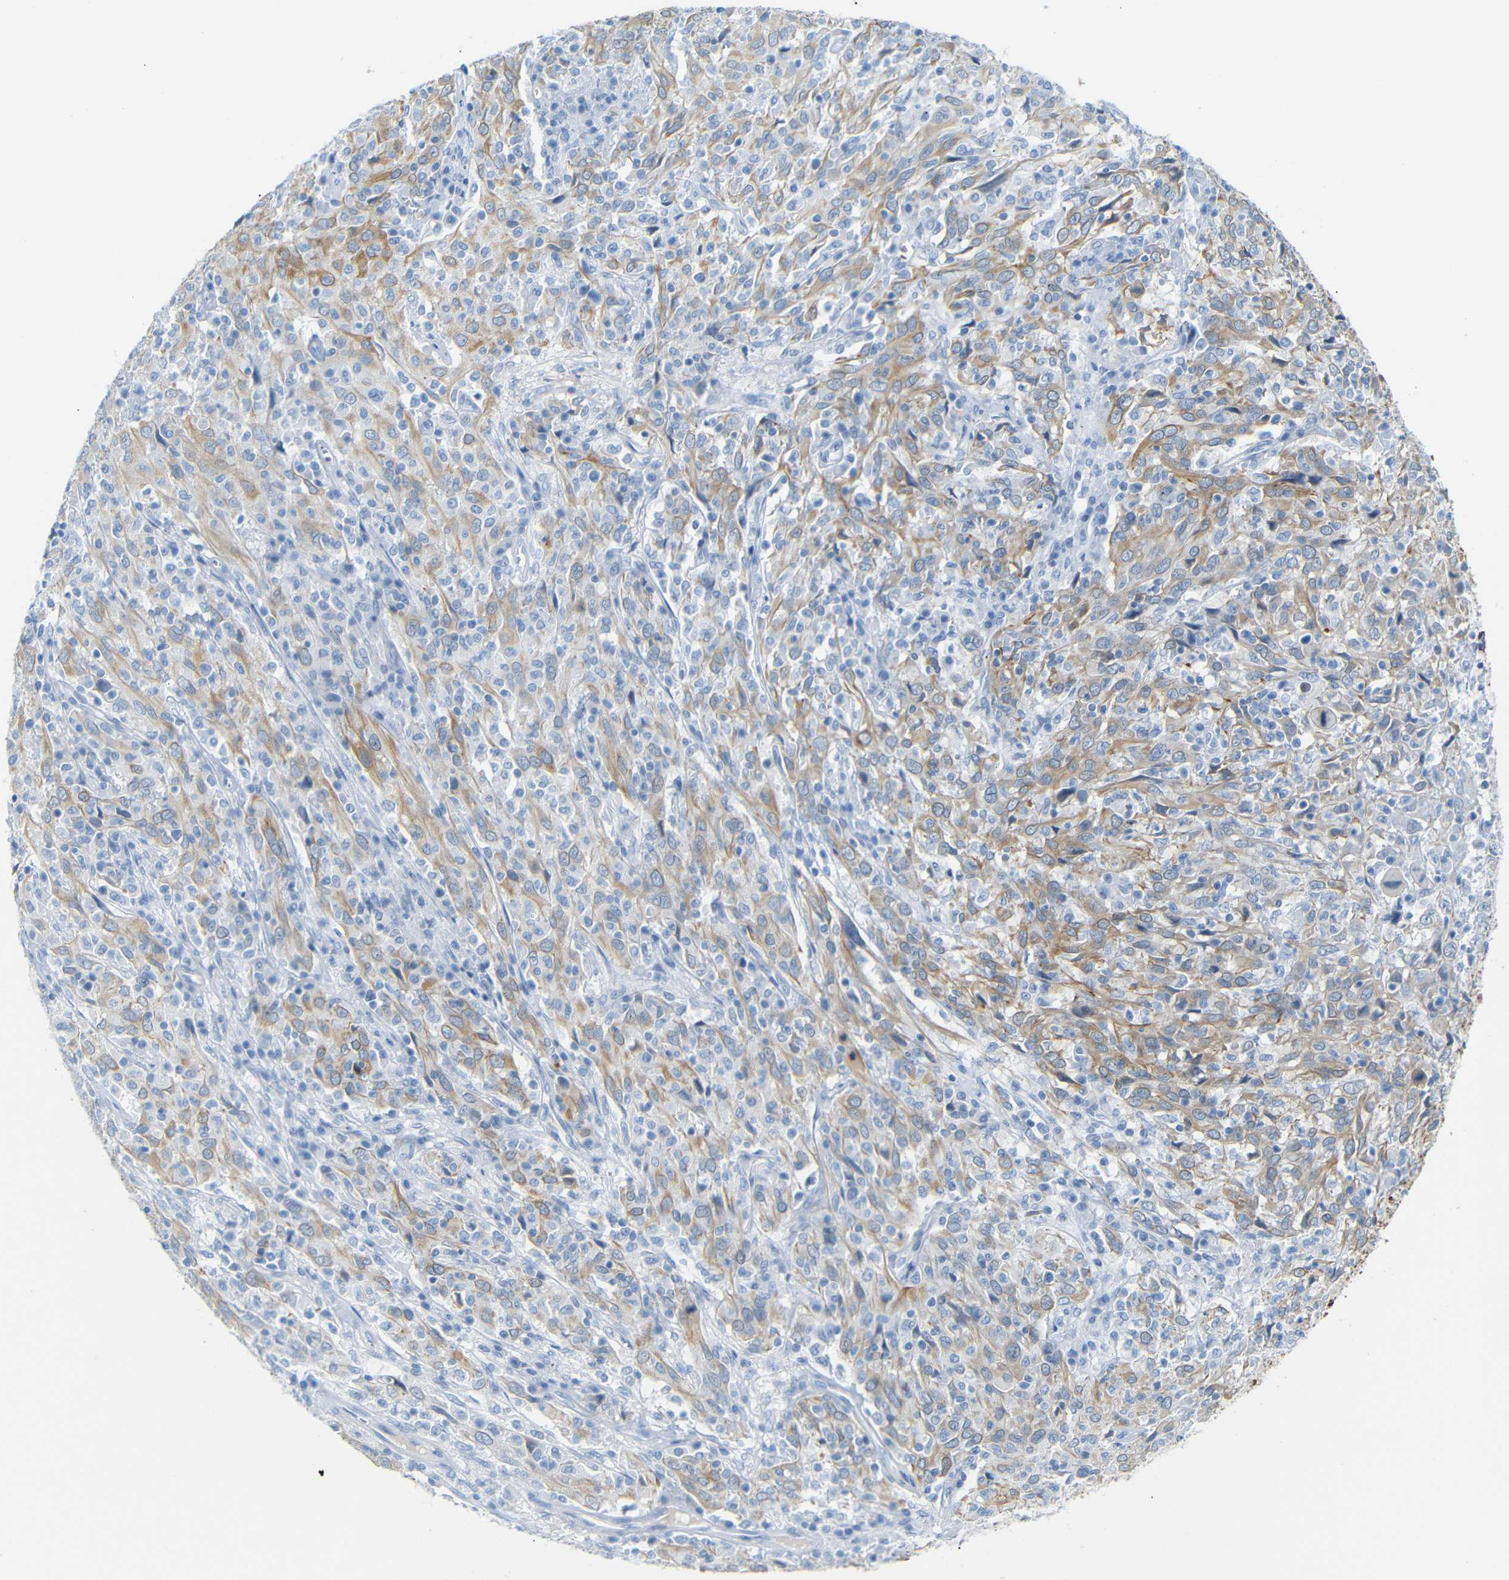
{"staining": {"intensity": "moderate", "quantity": "25%-75%", "location": "cytoplasmic/membranous"}, "tissue": "cervical cancer", "cell_type": "Tumor cells", "image_type": "cancer", "snomed": [{"axis": "morphology", "description": "Squamous cell carcinoma, NOS"}, {"axis": "topography", "description": "Cervix"}], "caption": "Protein analysis of cervical cancer tissue displays moderate cytoplasmic/membranous positivity in about 25%-75% of tumor cells. (Stains: DAB in brown, nuclei in blue, Microscopy: brightfield microscopy at high magnification).", "gene": "DYNAP", "patient": {"sex": "female", "age": 46}}